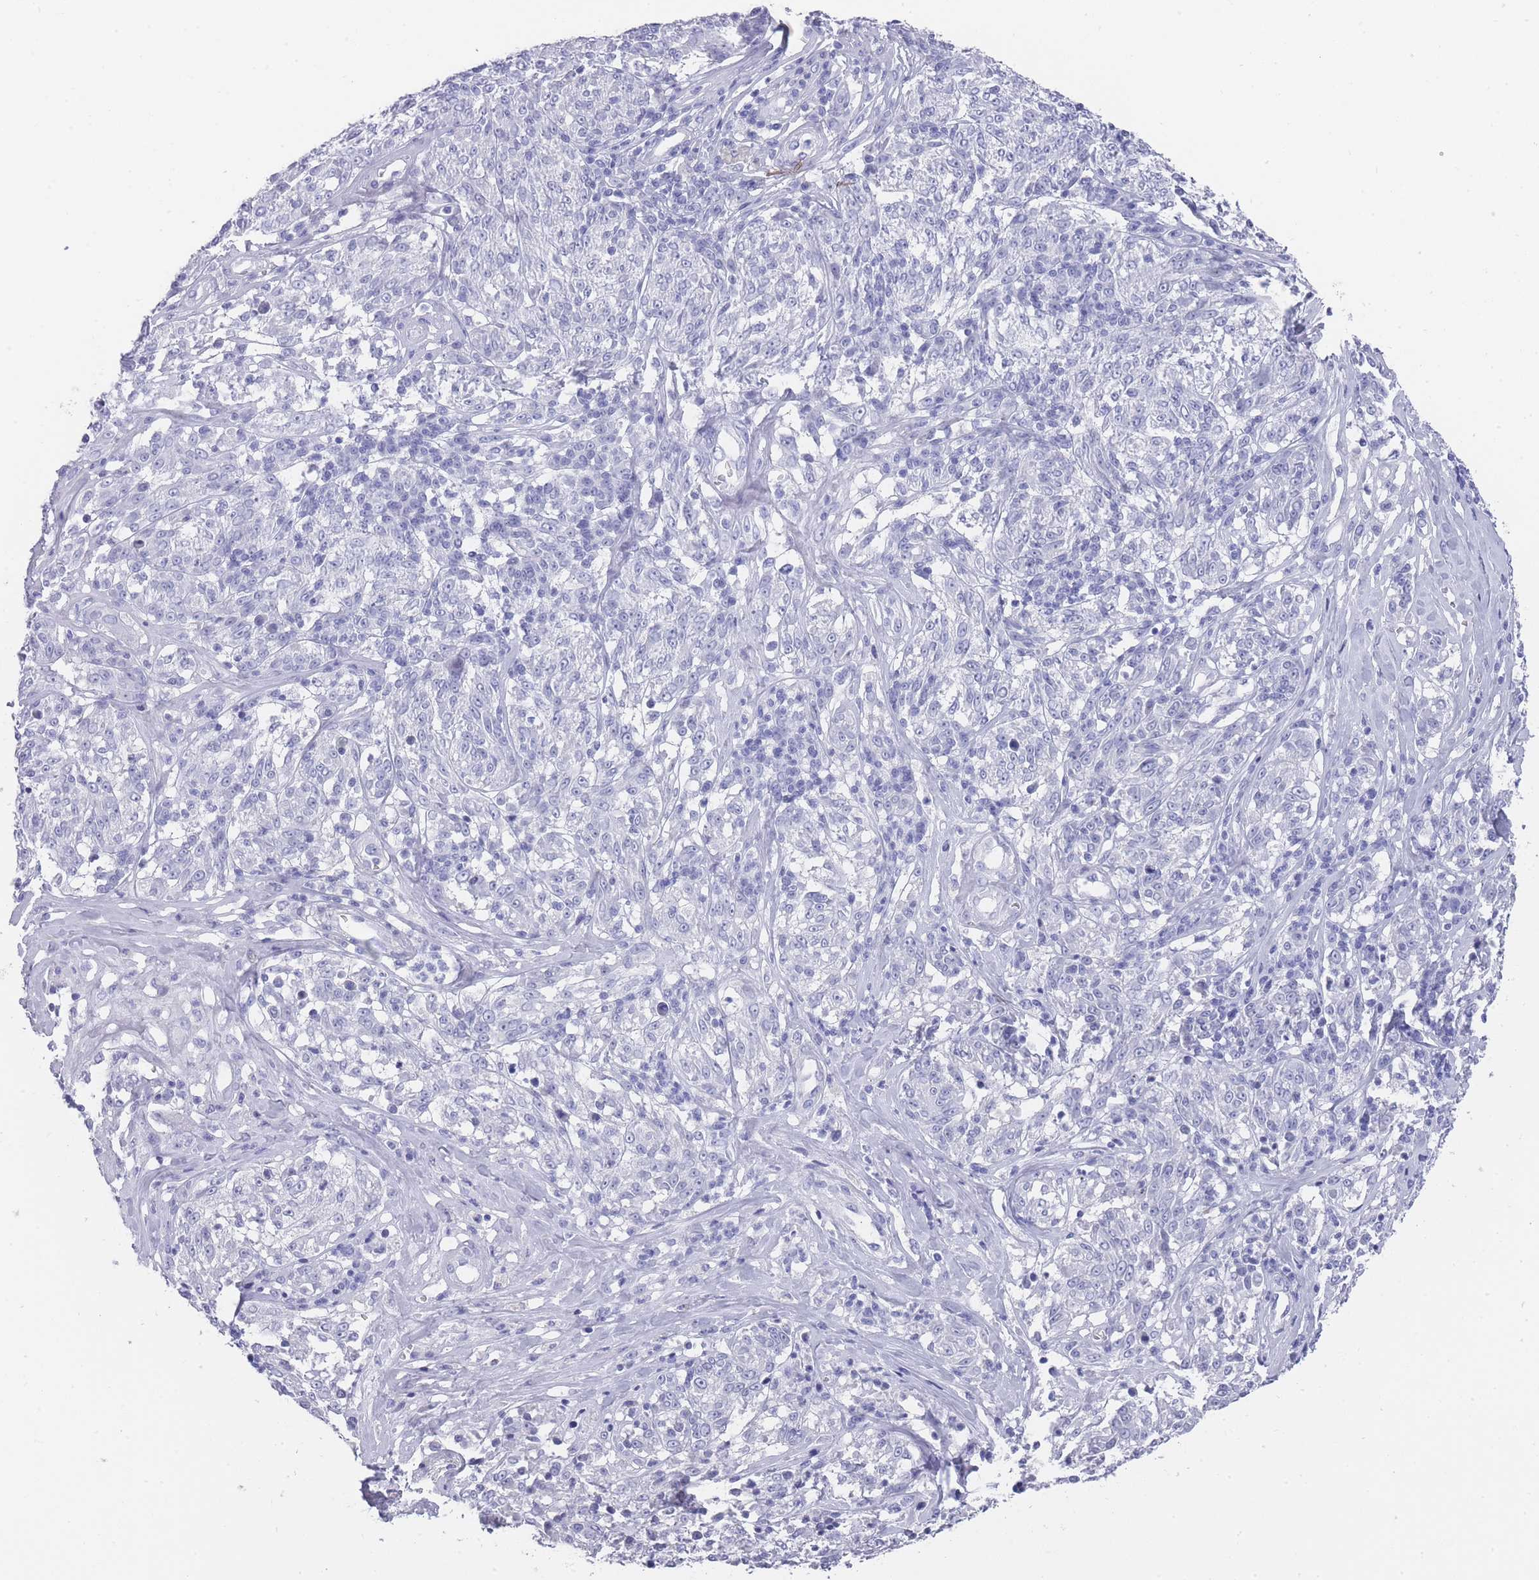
{"staining": {"intensity": "negative", "quantity": "none", "location": "none"}, "tissue": "melanoma", "cell_type": "Tumor cells", "image_type": "cancer", "snomed": [{"axis": "morphology", "description": "Malignant melanoma, NOS"}, {"axis": "topography", "description": "Skin"}], "caption": "An immunohistochemistry (IHC) image of melanoma is shown. There is no staining in tumor cells of melanoma. (Brightfield microscopy of DAB IHC at high magnification).", "gene": "RAB2B", "patient": {"sex": "female", "age": 63}}